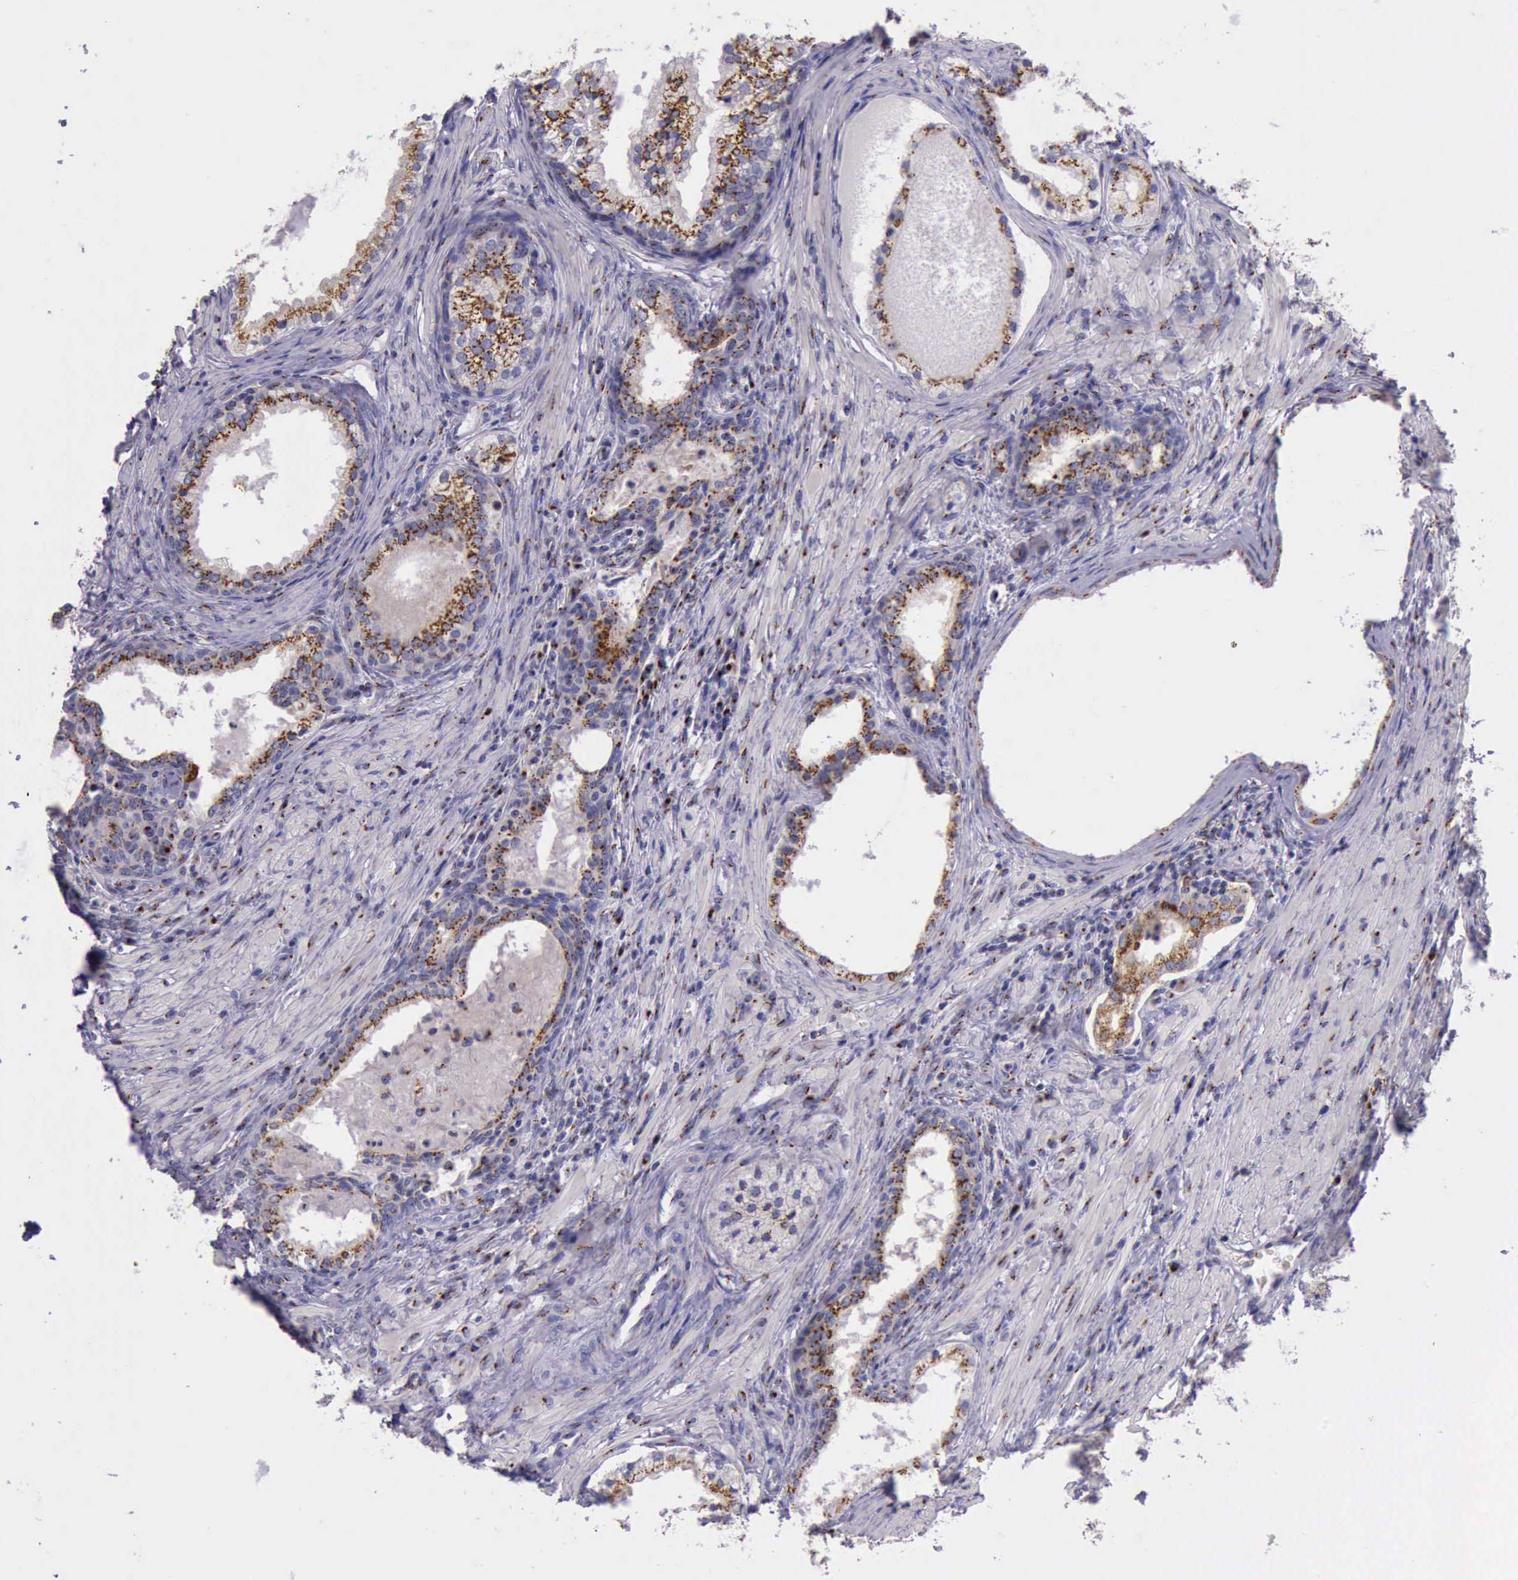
{"staining": {"intensity": "strong", "quantity": ">75%", "location": "cytoplasmic/membranous"}, "tissue": "prostate cancer", "cell_type": "Tumor cells", "image_type": "cancer", "snomed": [{"axis": "morphology", "description": "Adenocarcinoma, Medium grade"}, {"axis": "topography", "description": "Prostate"}], "caption": "Strong cytoplasmic/membranous staining for a protein is present in about >75% of tumor cells of medium-grade adenocarcinoma (prostate) using immunohistochemistry.", "gene": "GOLGA5", "patient": {"sex": "male", "age": 70}}